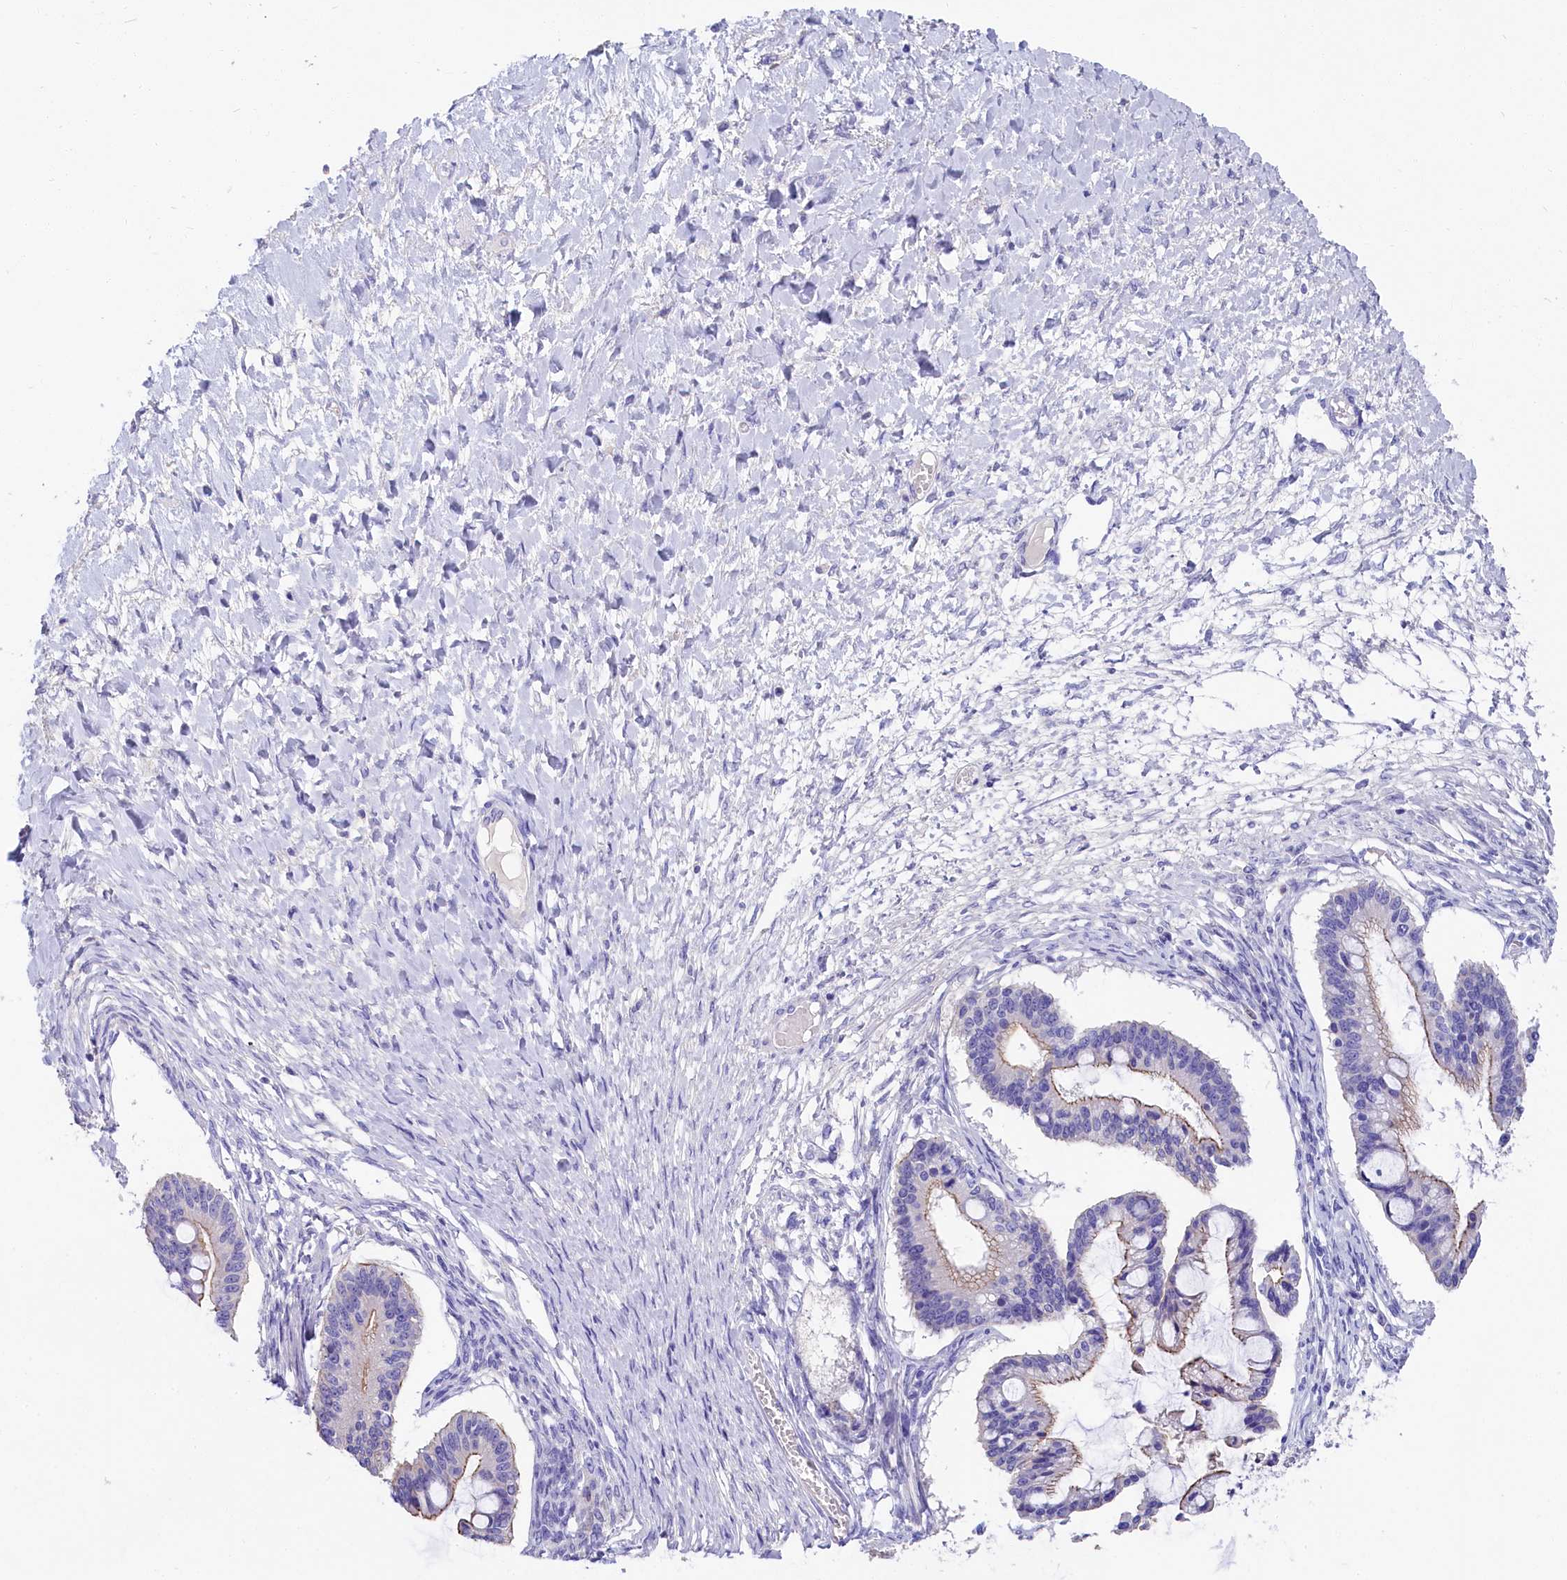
{"staining": {"intensity": "weak", "quantity": "25%-75%", "location": "cytoplasmic/membranous"}, "tissue": "ovarian cancer", "cell_type": "Tumor cells", "image_type": "cancer", "snomed": [{"axis": "morphology", "description": "Cystadenocarcinoma, mucinous, NOS"}, {"axis": "topography", "description": "Ovary"}], "caption": "Ovarian cancer stained with immunohistochemistry (IHC) displays weak cytoplasmic/membranous expression in about 25%-75% of tumor cells.", "gene": "SULT2A1", "patient": {"sex": "female", "age": 73}}